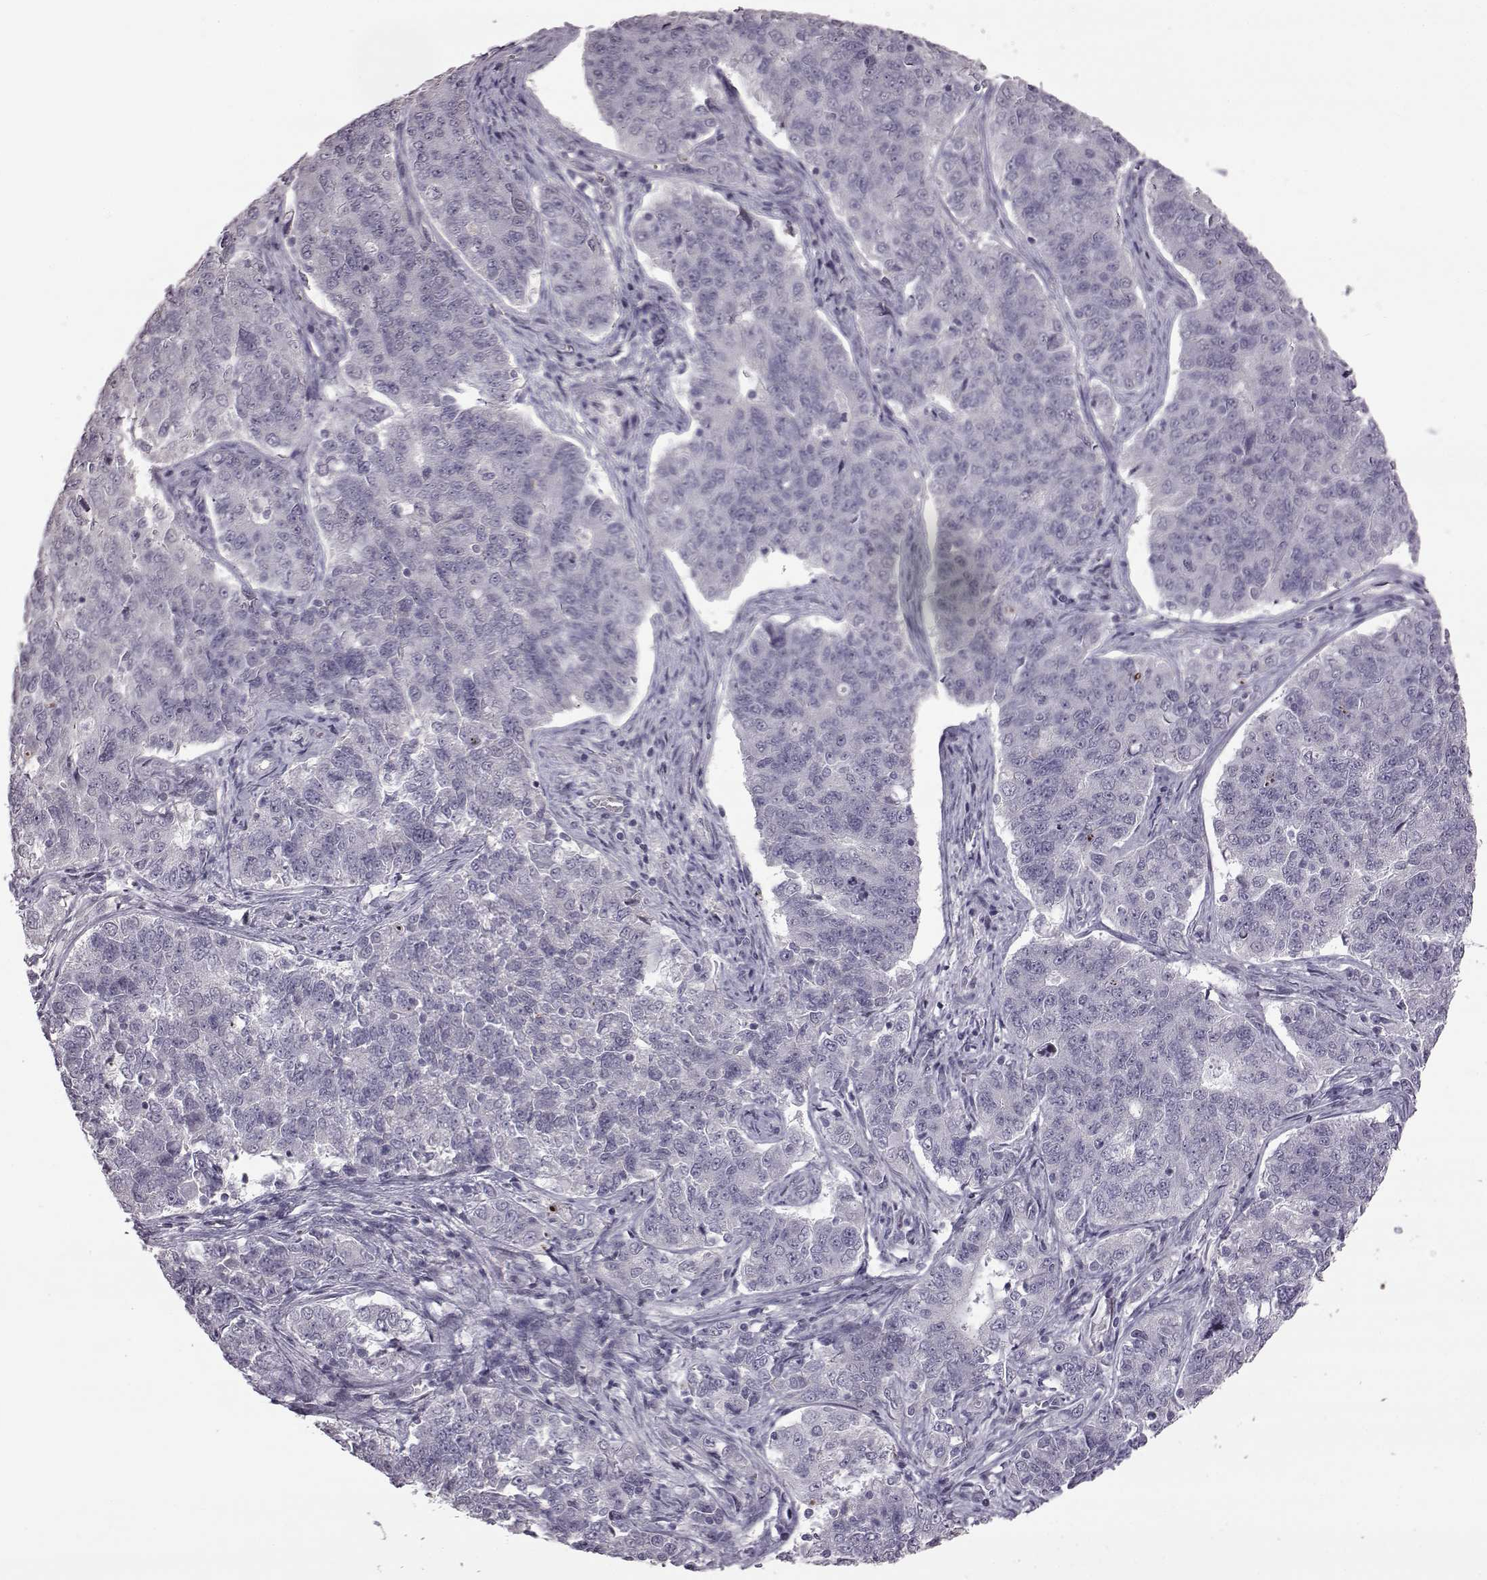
{"staining": {"intensity": "negative", "quantity": "none", "location": "none"}, "tissue": "endometrial cancer", "cell_type": "Tumor cells", "image_type": "cancer", "snomed": [{"axis": "morphology", "description": "Adenocarcinoma, NOS"}, {"axis": "topography", "description": "Endometrium"}], "caption": "An IHC histopathology image of endometrial cancer (adenocarcinoma) is shown. There is no staining in tumor cells of endometrial cancer (adenocarcinoma).", "gene": "GAL", "patient": {"sex": "female", "age": 43}}